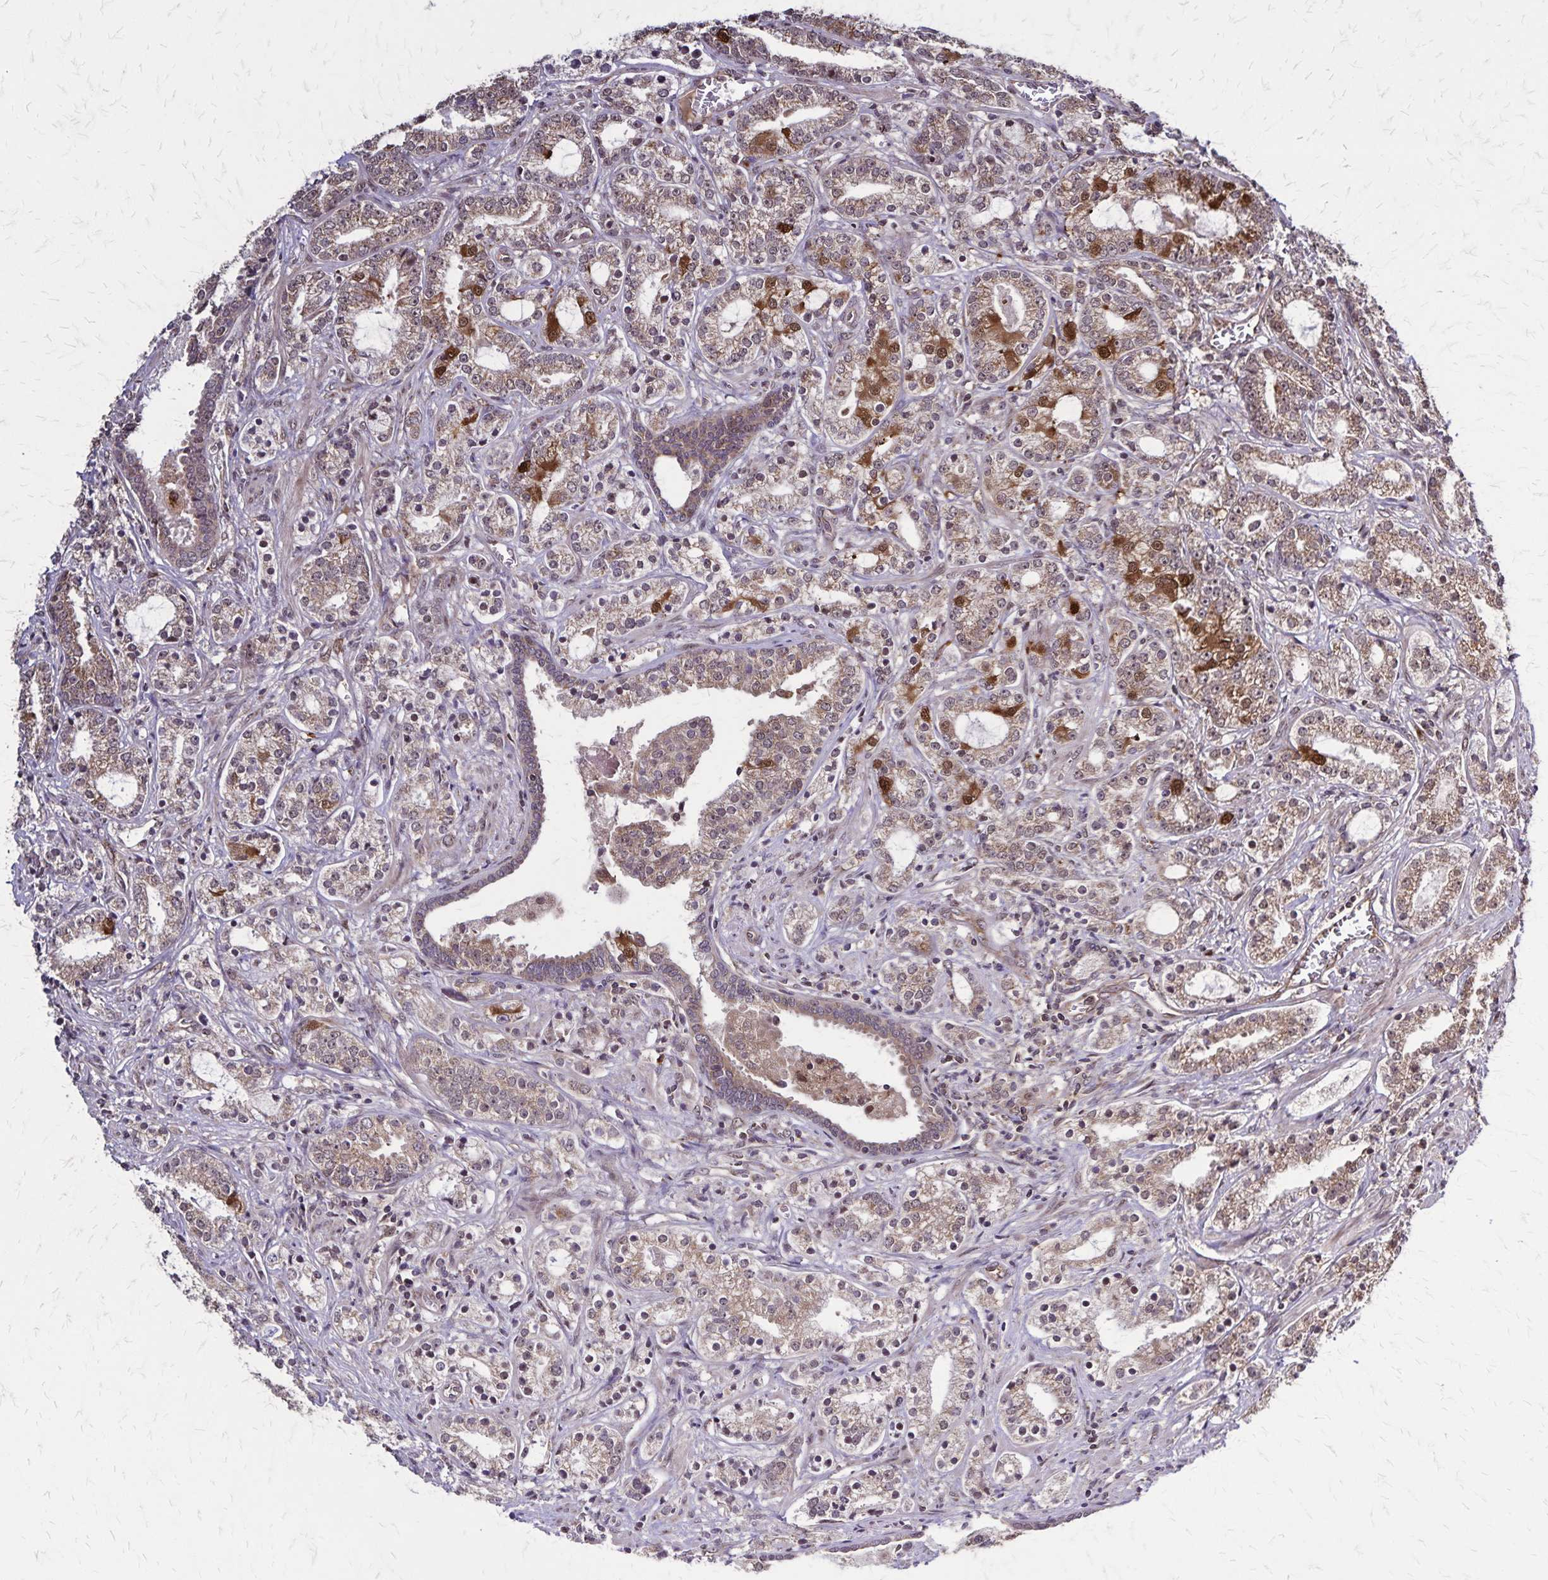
{"staining": {"intensity": "moderate", "quantity": ">75%", "location": "cytoplasmic/membranous,nuclear"}, "tissue": "prostate cancer", "cell_type": "Tumor cells", "image_type": "cancer", "snomed": [{"axis": "morphology", "description": "Adenocarcinoma, Medium grade"}, {"axis": "topography", "description": "Prostate"}], "caption": "Brown immunohistochemical staining in adenocarcinoma (medium-grade) (prostate) shows moderate cytoplasmic/membranous and nuclear expression in about >75% of tumor cells.", "gene": "NFS1", "patient": {"sex": "male", "age": 57}}